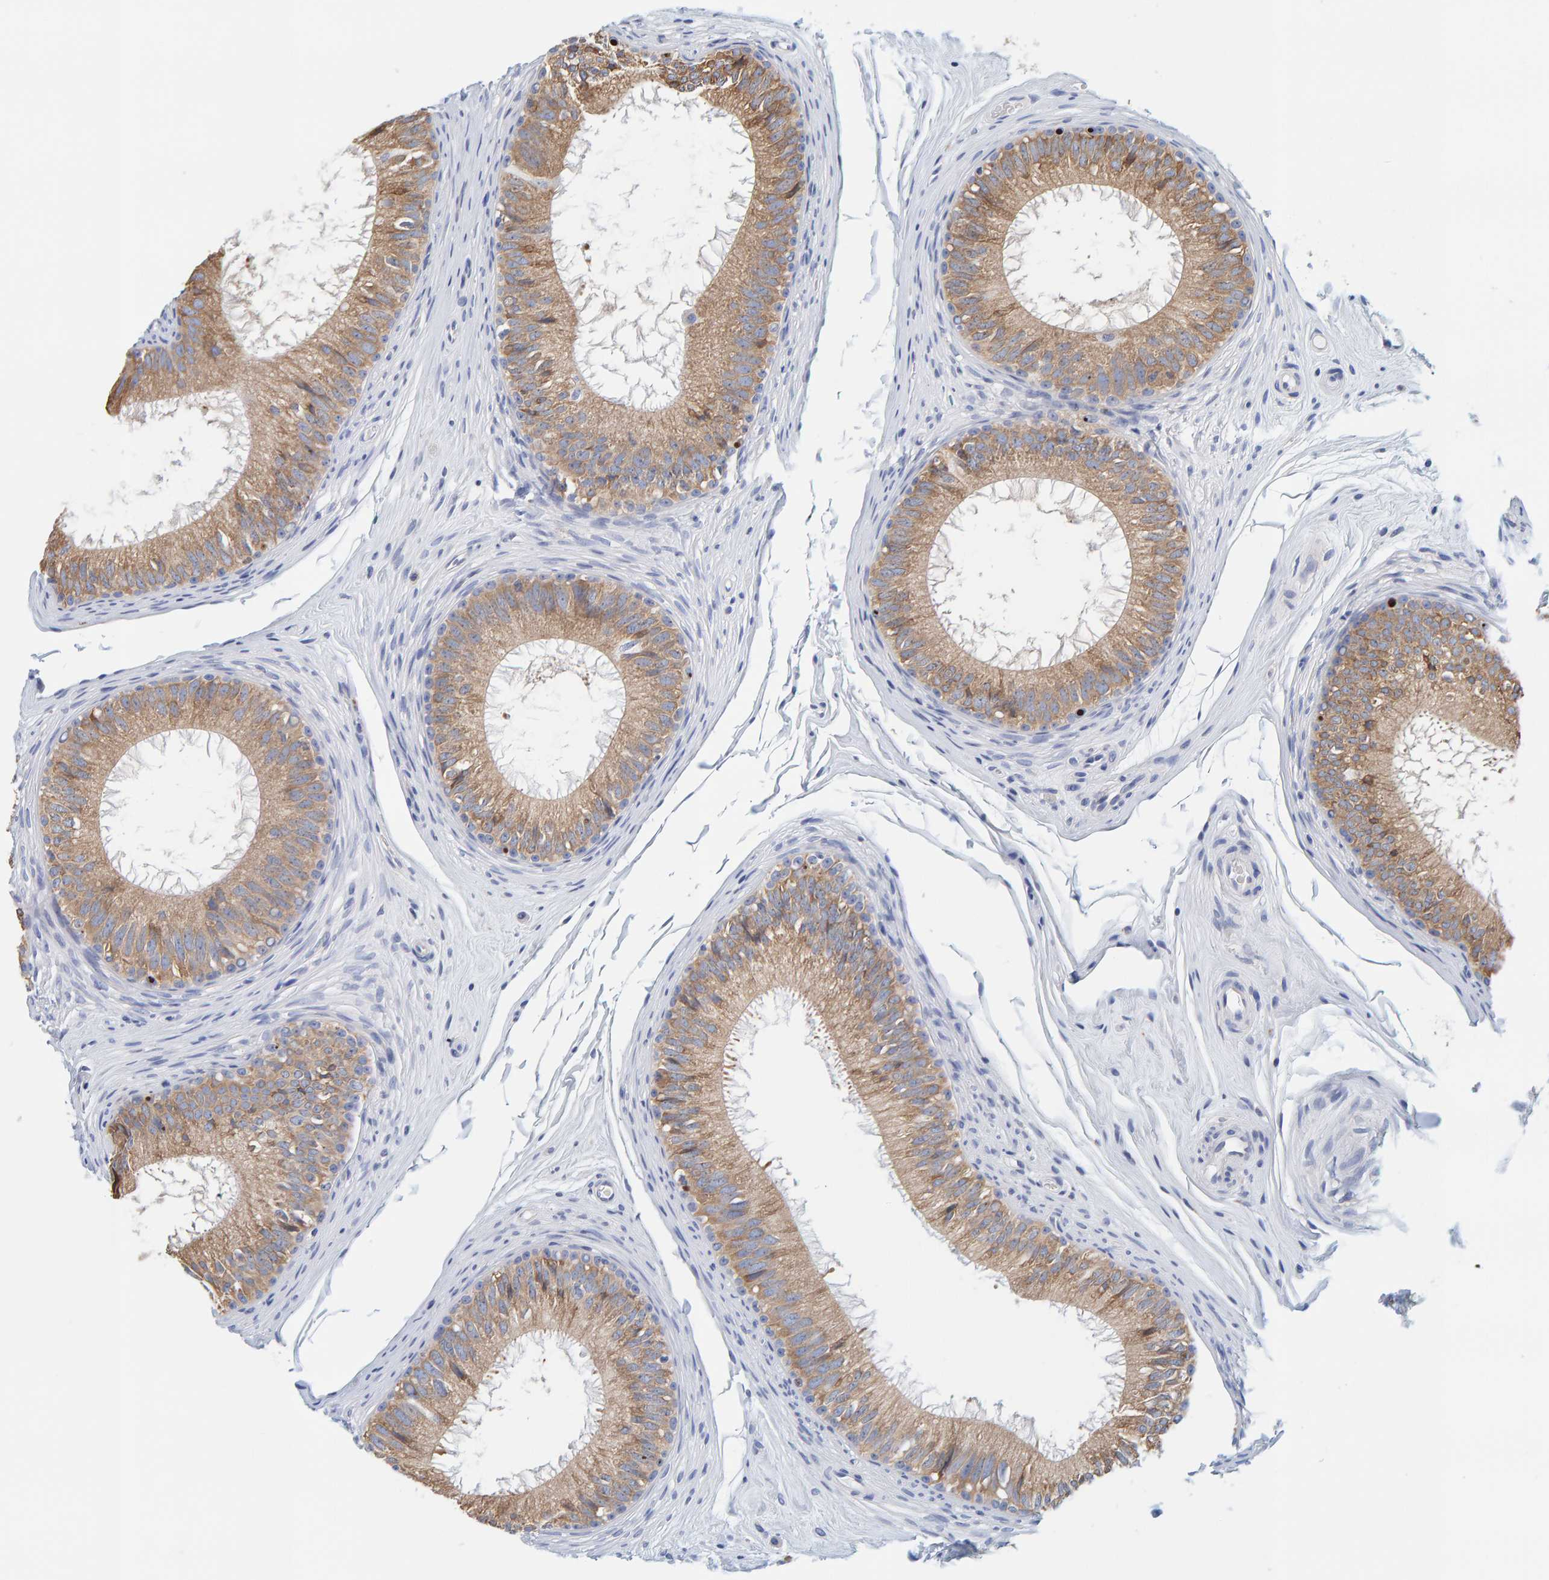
{"staining": {"intensity": "moderate", "quantity": ">75%", "location": "cytoplasmic/membranous"}, "tissue": "epididymis", "cell_type": "Glandular cells", "image_type": "normal", "snomed": [{"axis": "morphology", "description": "Normal tissue, NOS"}, {"axis": "topography", "description": "Epididymis"}], "caption": "Epididymis stained with DAB (3,3'-diaminobenzidine) immunohistochemistry (IHC) exhibits medium levels of moderate cytoplasmic/membranous positivity in approximately >75% of glandular cells. (Stains: DAB (3,3'-diaminobenzidine) in brown, nuclei in blue, Microscopy: brightfield microscopy at high magnification).", "gene": "SGPL1", "patient": {"sex": "male", "age": 32}}